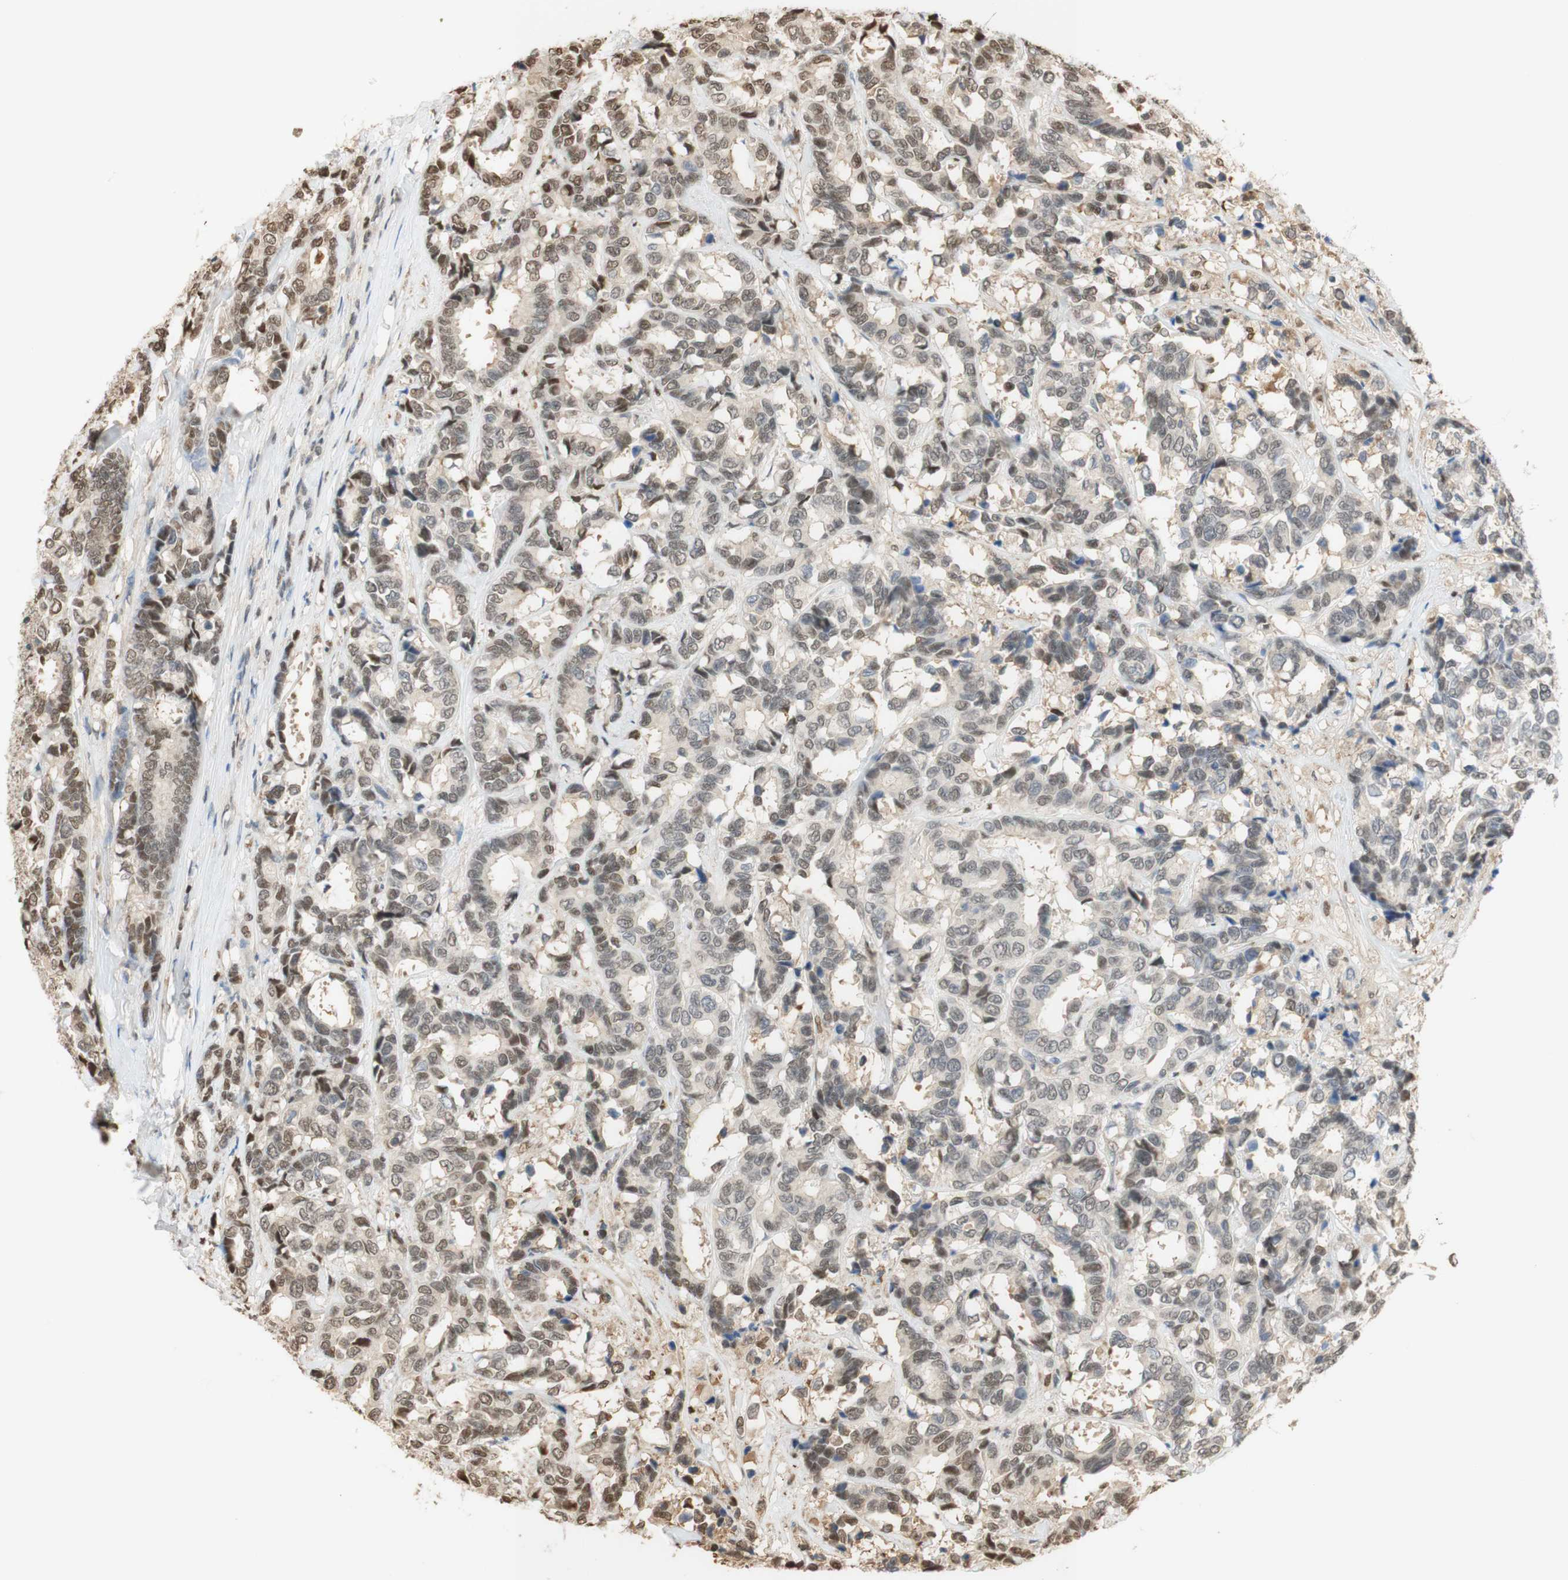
{"staining": {"intensity": "moderate", "quantity": "25%-75%", "location": "nuclear"}, "tissue": "breast cancer", "cell_type": "Tumor cells", "image_type": "cancer", "snomed": [{"axis": "morphology", "description": "Duct carcinoma"}, {"axis": "topography", "description": "Breast"}], "caption": "Immunohistochemistry photomicrograph of neoplastic tissue: breast cancer stained using immunohistochemistry (IHC) exhibits medium levels of moderate protein expression localized specifically in the nuclear of tumor cells, appearing as a nuclear brown color.", "gene": "NAP1L4", "patient": {"sex": "female", "age": 87}}